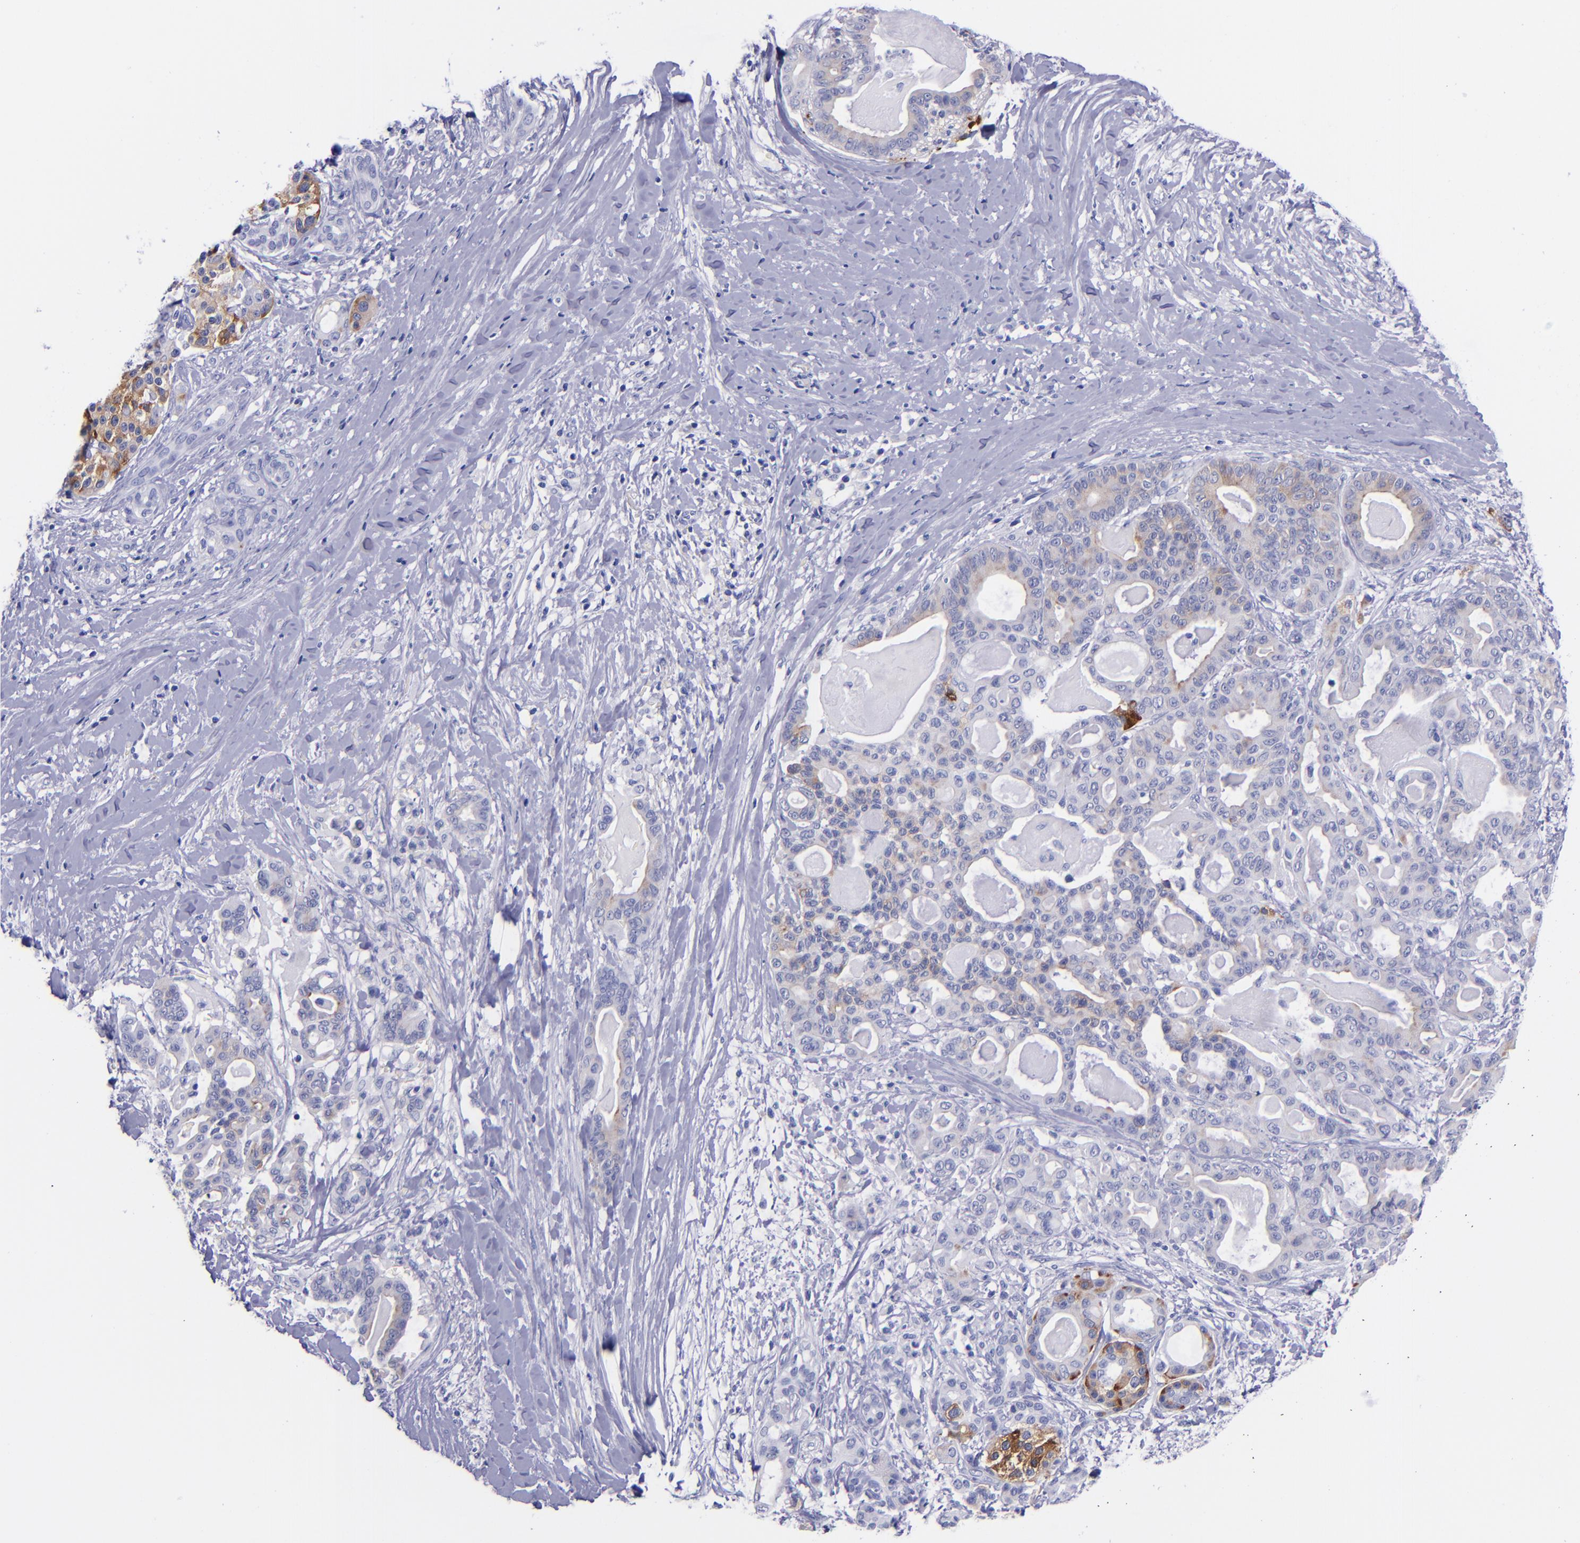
{"staining": {"intensity": "weak", "quantity": "25%-75%", "location": "cytoplasmic/membranous"}, "tissue": "pancreatic cancer", "cell_type": "Tumor cells", "image_type": "cancer", "snomed": [{"axis": "morphology", "description": "Adenocarcinoma, NOS"}, {"axis": "topography", "description": "Pancreas"}], "caption": "Pancreatic cancer (adenocarcinoma) stained with immunohistochemistry (IHC) exhibits weak cytoplasmic/membranous staining in about 25%-75% of tumor cells. Using DAB (3,3'-diaminobenzidine) (brown) and hematoxylin (blue) stains, captured at high magnification using brightfield microscopy.", "gene": "SV2A", "patient": {"sex": "male", "age": 63}}